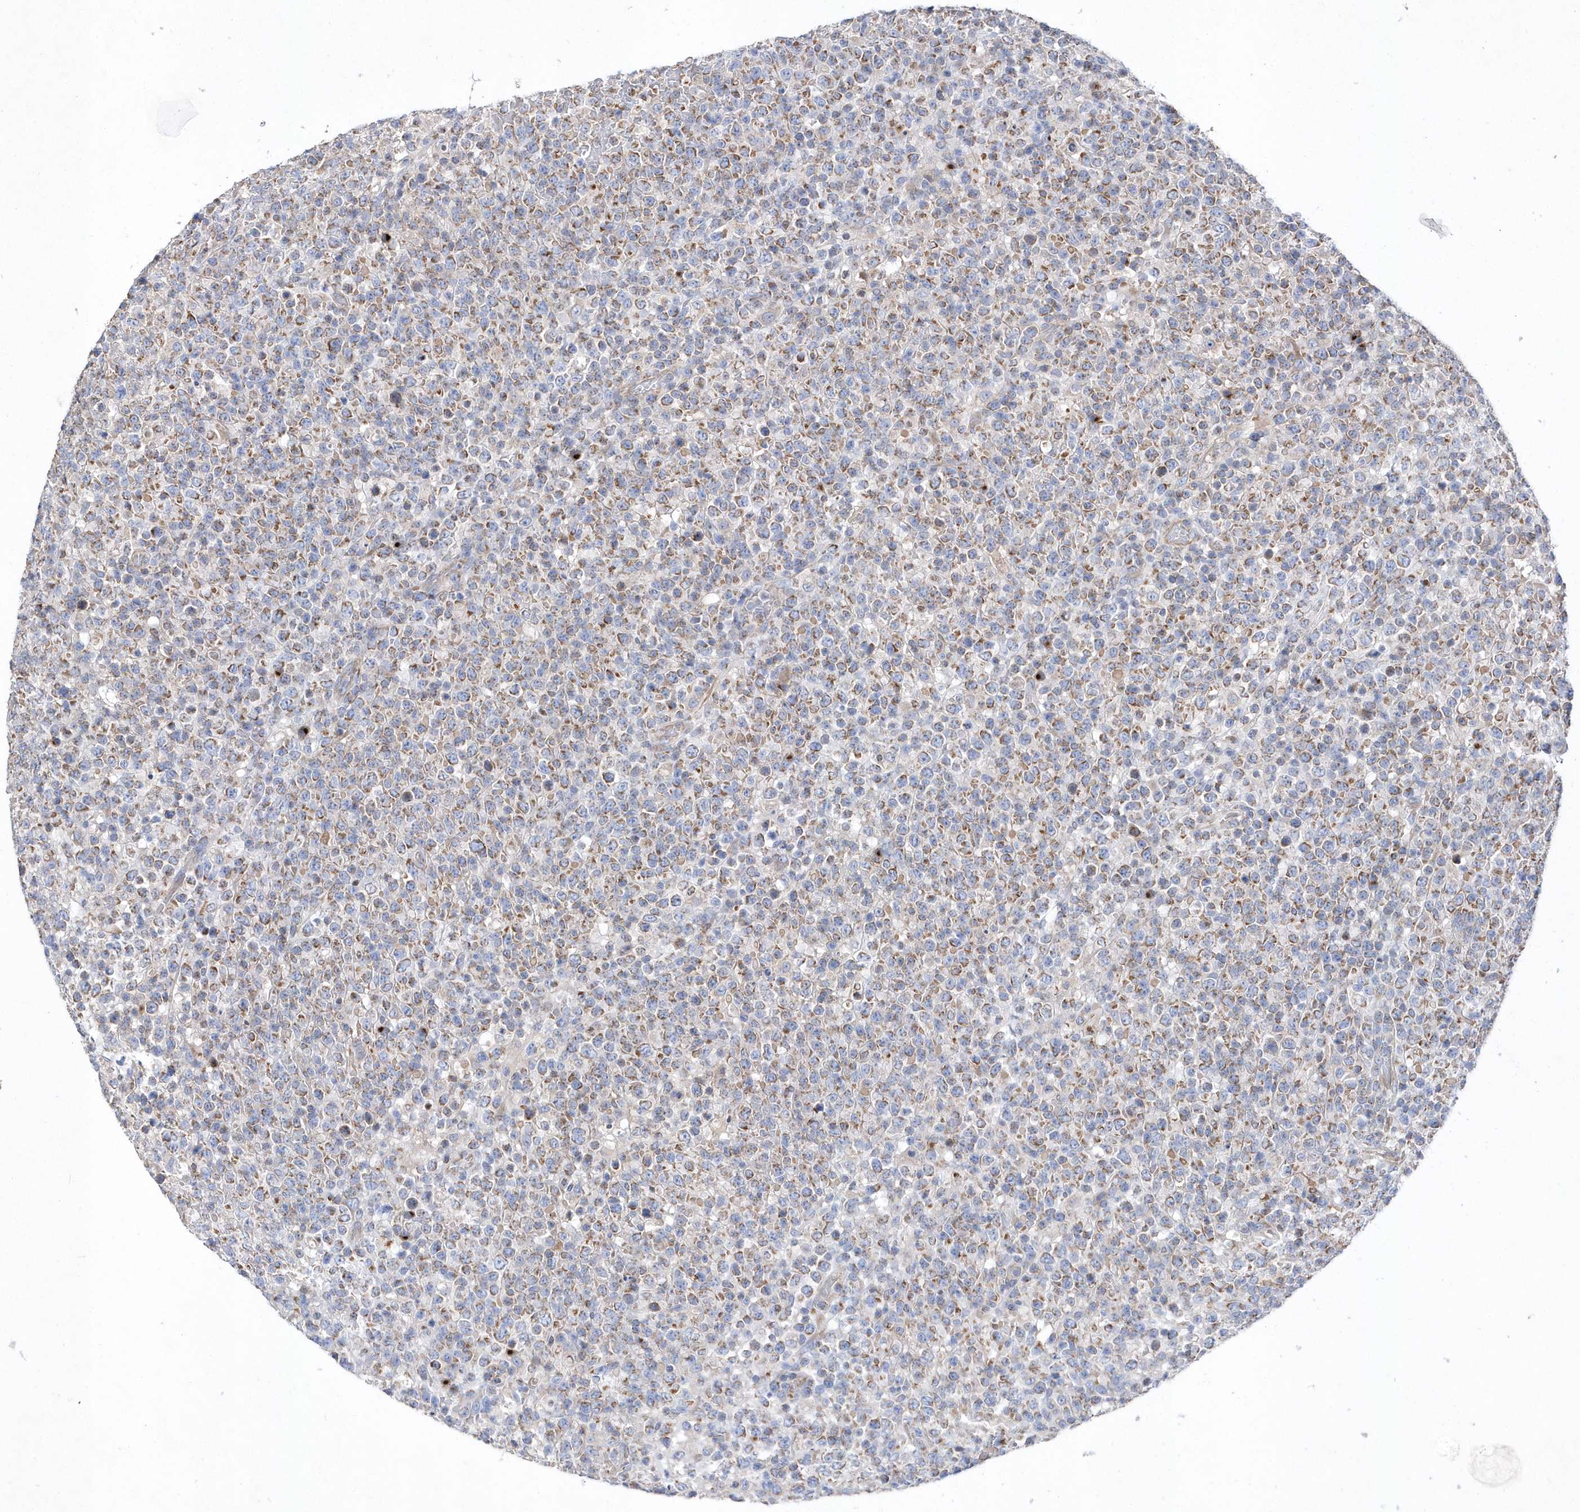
{"staining": {"intensity": "weak", "quantity": ">75%", "location": "cytoplasmic/membranous"}, "tissue": "lymphoma", "cell_type": "Tumor cells", "image_type": "cancer", "snomed": [{"axis": "morphology", "description": "Malignant lymphoma, non-Hodgkin's type, High grade"}, {"axis": "topography", "description": "Colon"}], "caption": "High-power microscopy captured an immunohistochemistry histopathology image of high-grade malignant lymphoma, non-Hodgkin's type, revealing weak cytoplasmic/membranous positivity in about >75% of tumor cells.", "gene": "METTL8", "patient": {"sex": "female", "age": 53}}